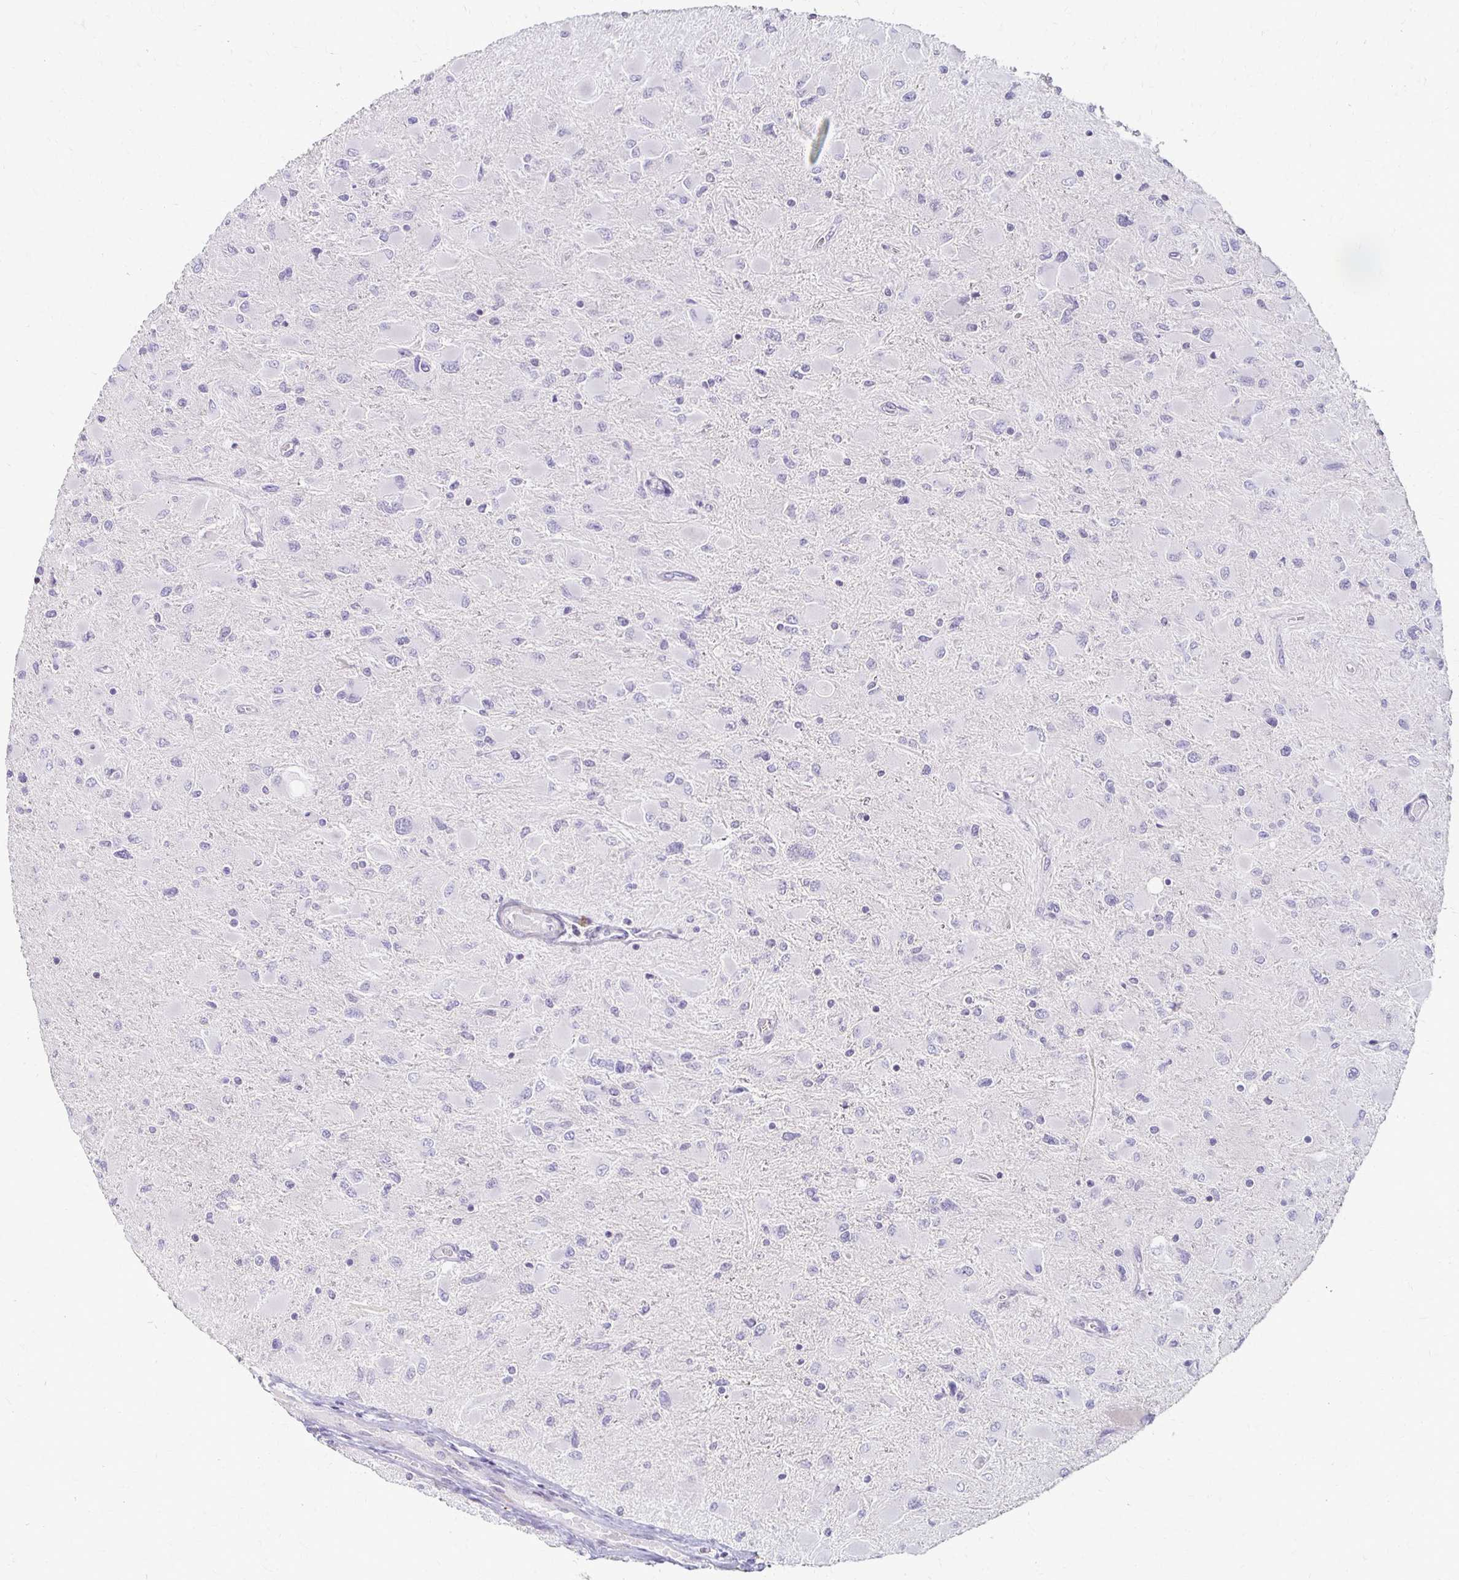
{"staining": {"intensity": "negative", "quantity": "none", "location": "none"}, "tissue": "glioma", "cell_type": "Tumor cells", "image_type": "cancer", "snomed": [{"axis": "morphology", "description": "Glioma, malignant, High grade"}, {"axis": "topography", "description": "Cerebral cortex"}], "caption": "There is no significant positivity in tumor cells of malignant glioma (high-grade). (Stains: DAB (3,3'-diaminobenzidine) immunohistochemistry with hematoxylin counter stain, Microscopy: brightfield microscopy at high magnification).", "gene": "FOXO4", "patient": {"sex": "female", "age": 36}}